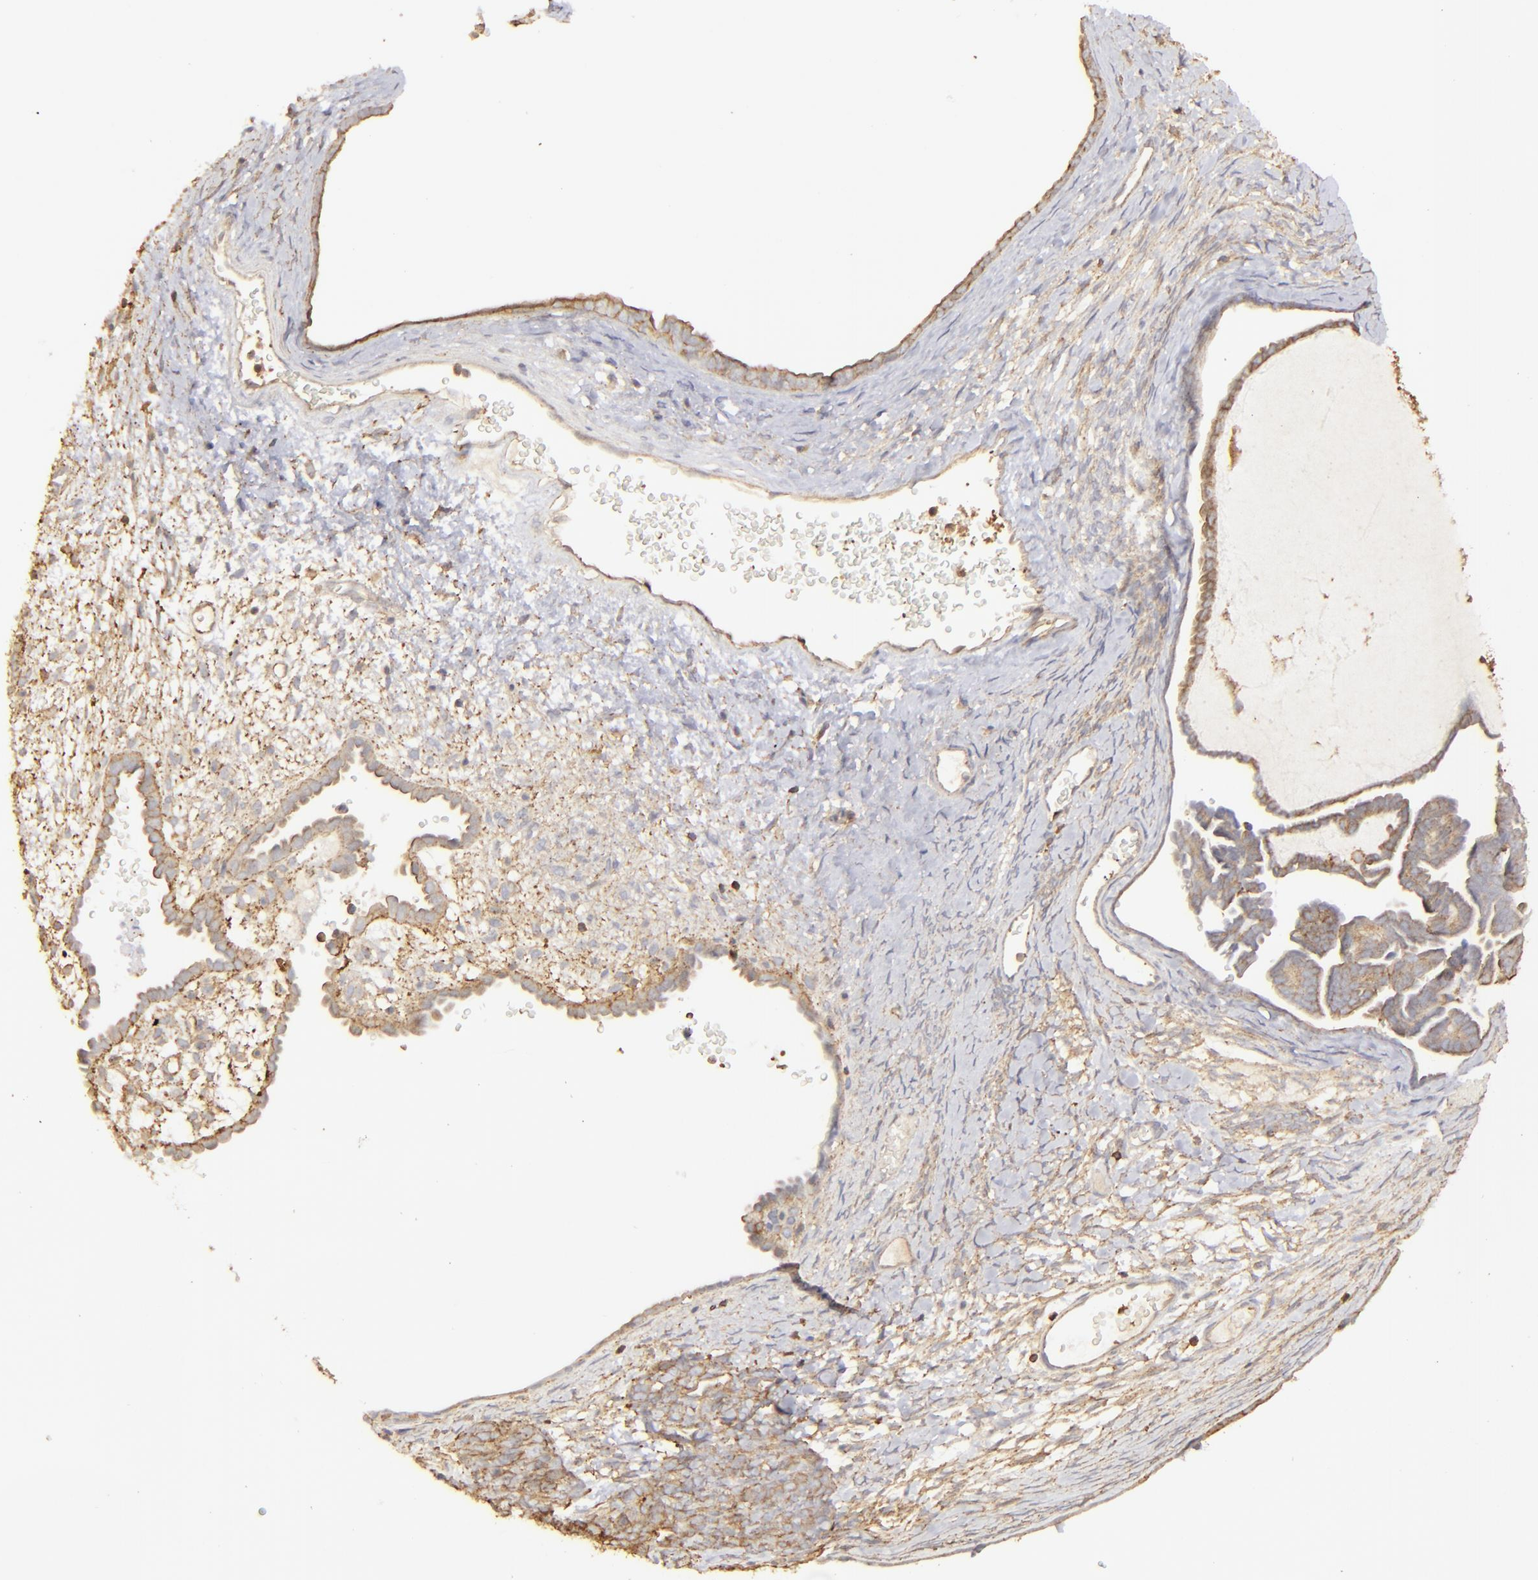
{"staining": {"intensity": "weak", "quantity": ">75%", "location": "cytoplasmic/membranous"}, "tissue": "endometrial cancer", "cell_type": "Tumor cells", "image_type": "cancer", "snomed": [{"axis": "morphology", "description": "Neoplasm, malignant, NOS"}, {"axis": "topography", "description": "Endometrium"}], "caption": "Immunohistochemical staining of human malignant neoplasm (endometrial) exhibits low levels of weak cytoplasmic/membranous protein positivity in approximately >75% of tumor cells.", "gene": "ACTB", "patient": {"sex": "female", "age": 74}}